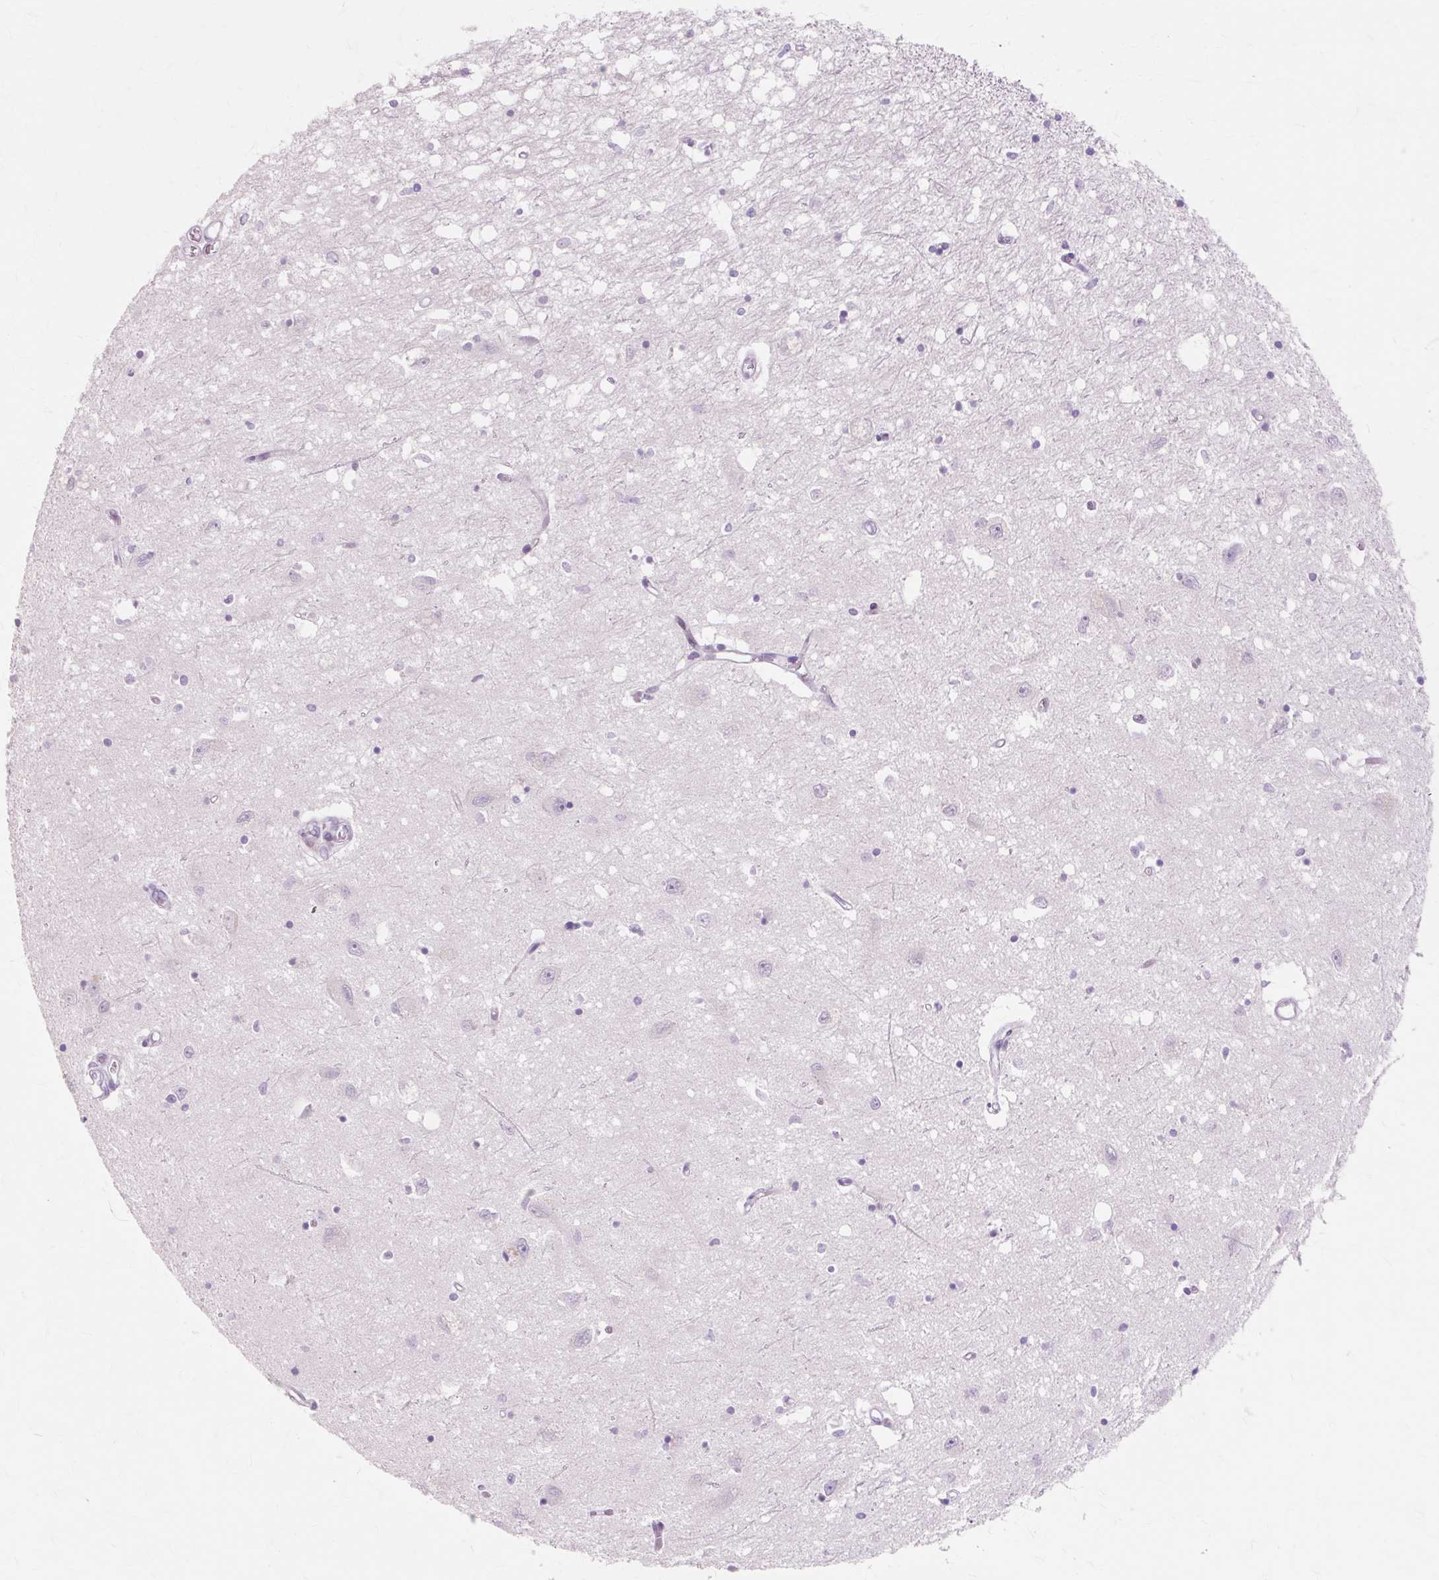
{"staining": {"intensity": "negative", "quantity": "none", "location": "none"}, "tissue": "caudate", "cell_type": "Glial cells", "image_type": "normal", "snomed": [{"axis": "morphology", "description": "Normal tissue, NOS"}, {"axis": "topography", "description": "Lateral ventricle wall"}], "caption": "Immunohistochemical staining of unremarkable caudate reveals no significant expression in glial cells.", "gene": "IRX2", "patient": {"sex": "male", "age": 70}}